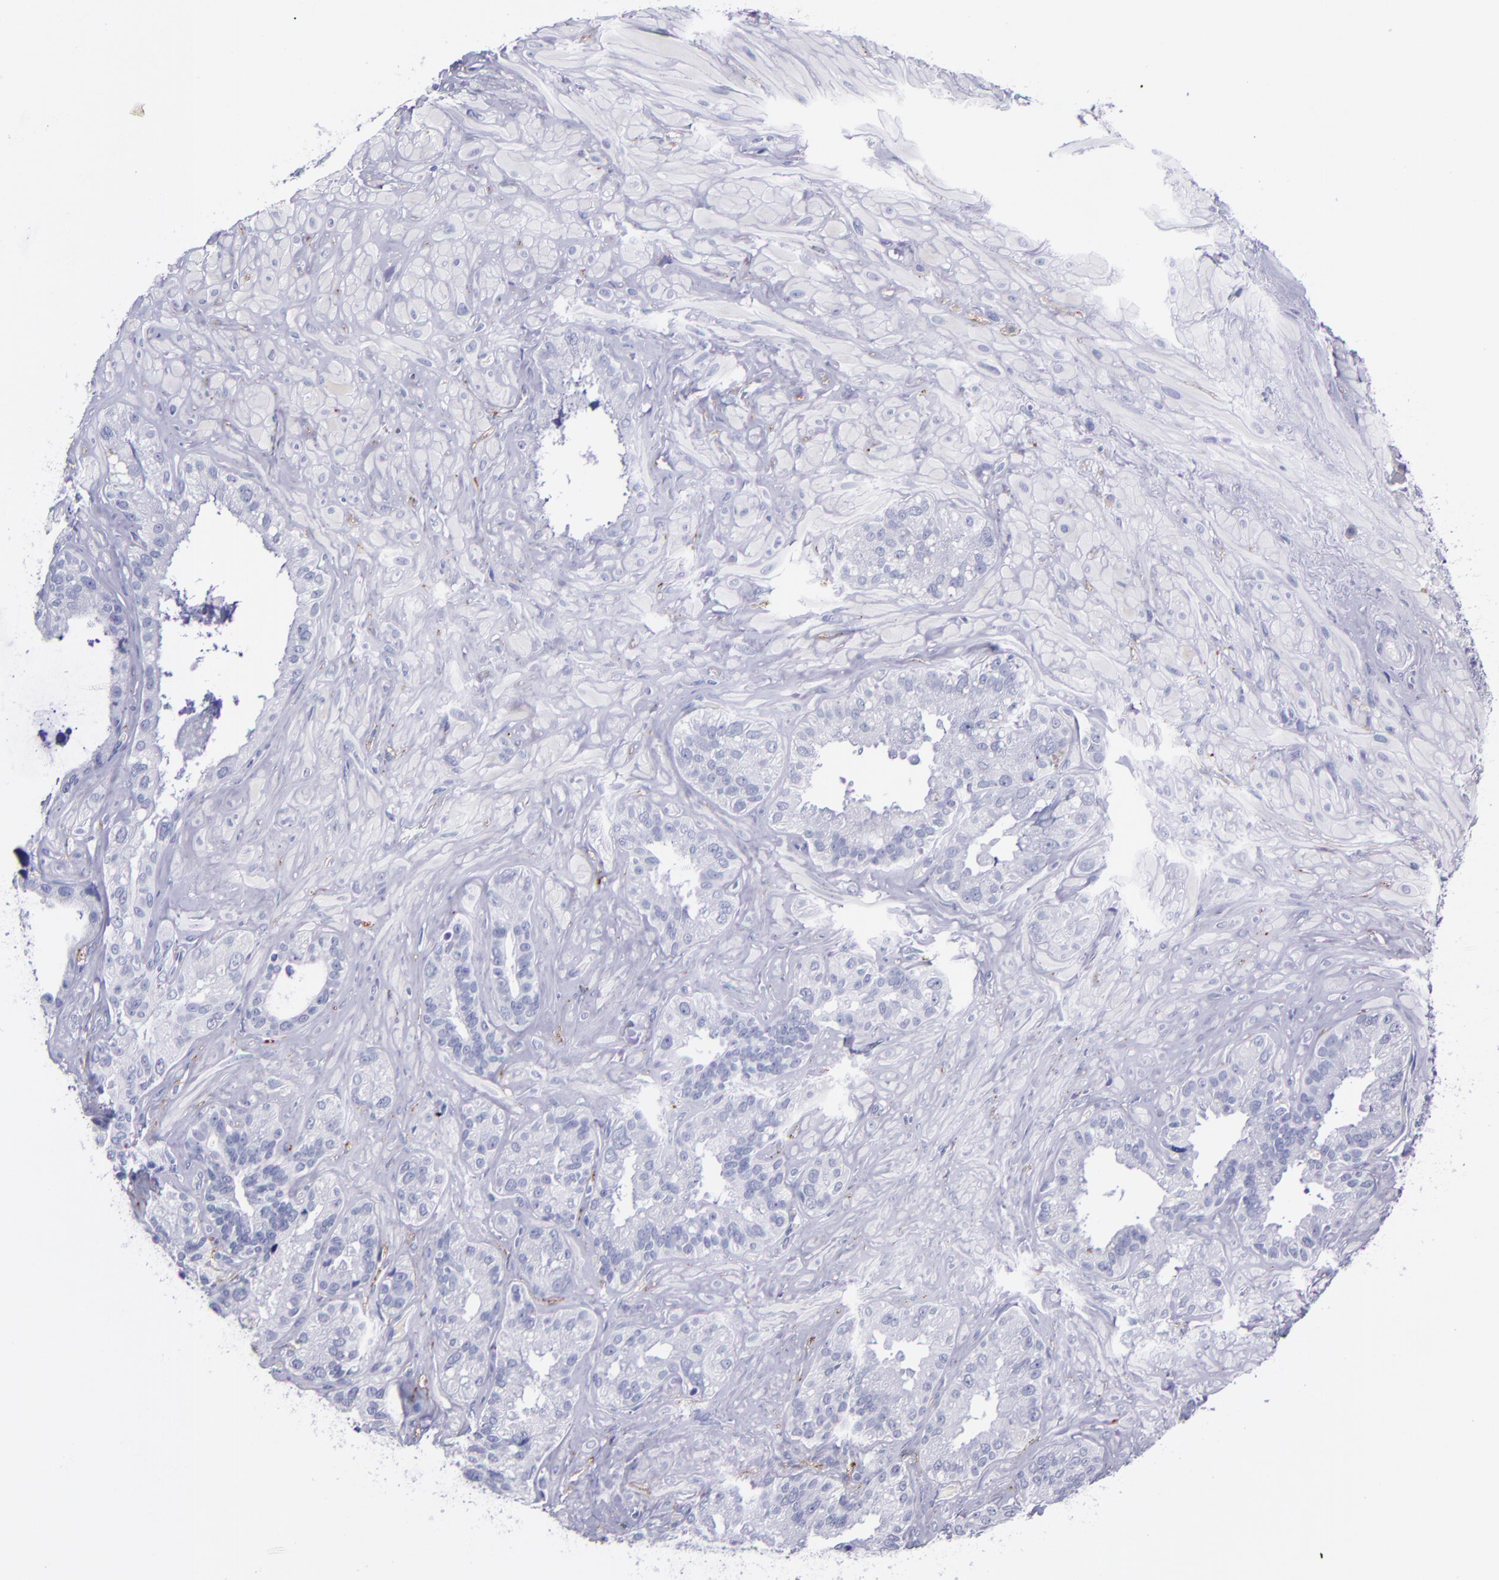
{"staining": {"intensity": "negative", "quantity": "none", "location": "none"}, "tissue": "seminal vesicle", "cell_type": "Glandular cells", "image_type": "normal", "snomed": [{"axis": "morphology", "description": "Normal tissue, NOS"}, {"axis": "topography", "description": "Seminal veicle"}], "caption": "Immunohistochemistry (IHC) image of unremarkable human seminal vesicle stained for a protein (brown), which shows no expression in glandular cells. Brightfield microscopy of IHC stained with DAB (3,3'-diaminobenzidine) (brown) and hematoxylin (blue), captured at high magnification.", "gene": "SV2A", "patient": {"sex": "male", "age": 63}}